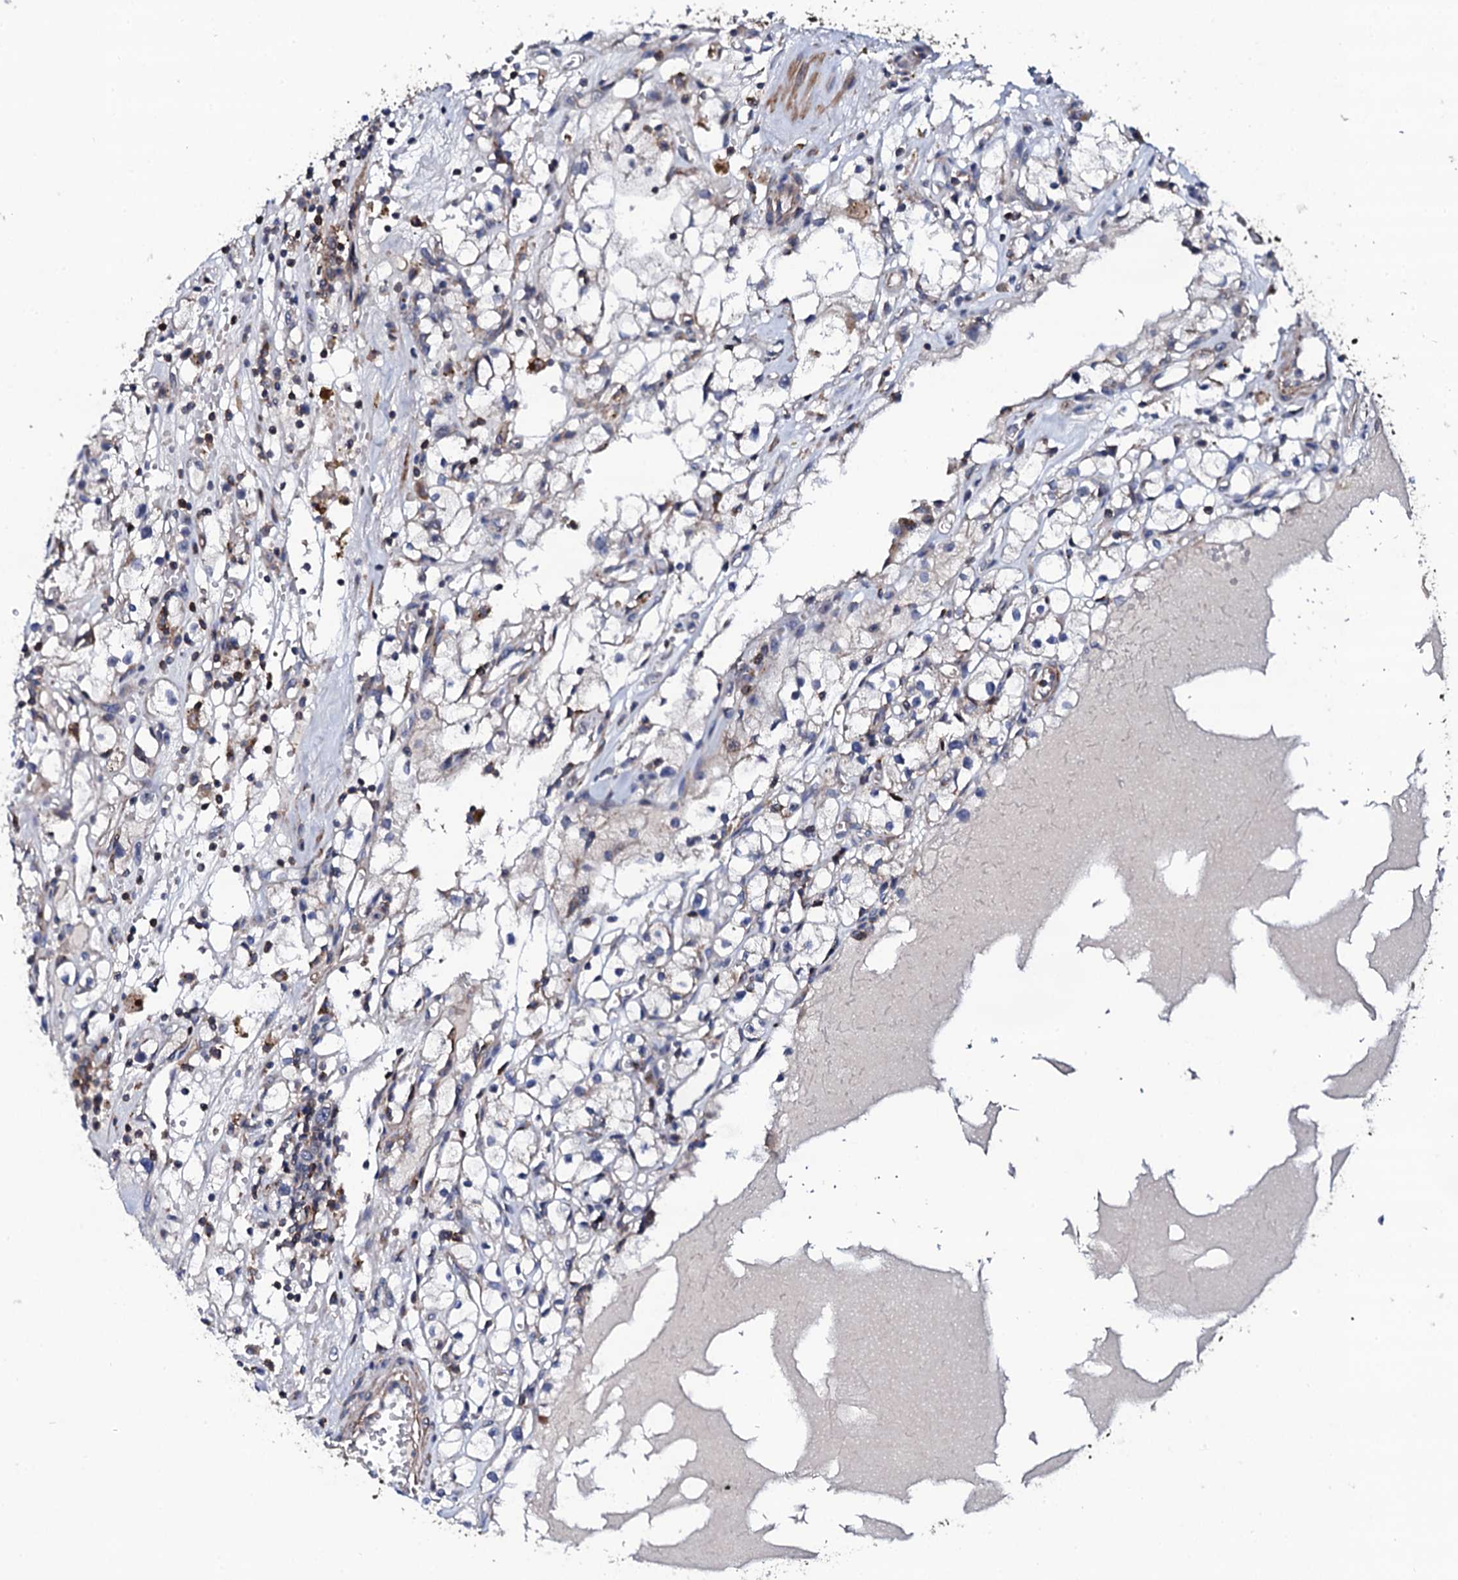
{"staining": {"intensity": "negative", "quantity": "none", "location": "none"}, "tissue": "renal cancer", "cell_type": "Tumor cells", "image_type": "cancer", "snomed": [{"axis": "morphology", "description": "Adenocarcinoma, NOS"}, {"axis": "topography", "description": "Kidney"}], "caption": "Tumor cells are negative for brown protein staining in renal cancer (adenocarcinoma). Brightfield microscopy of immunohistochemistry stained with DAB (3,3'-diaminobenzidine) (brown) and hematoxylin (blue), captured at high magnification.", "gene": "COG4", "patient": {"sex": "male", "age": 56}}